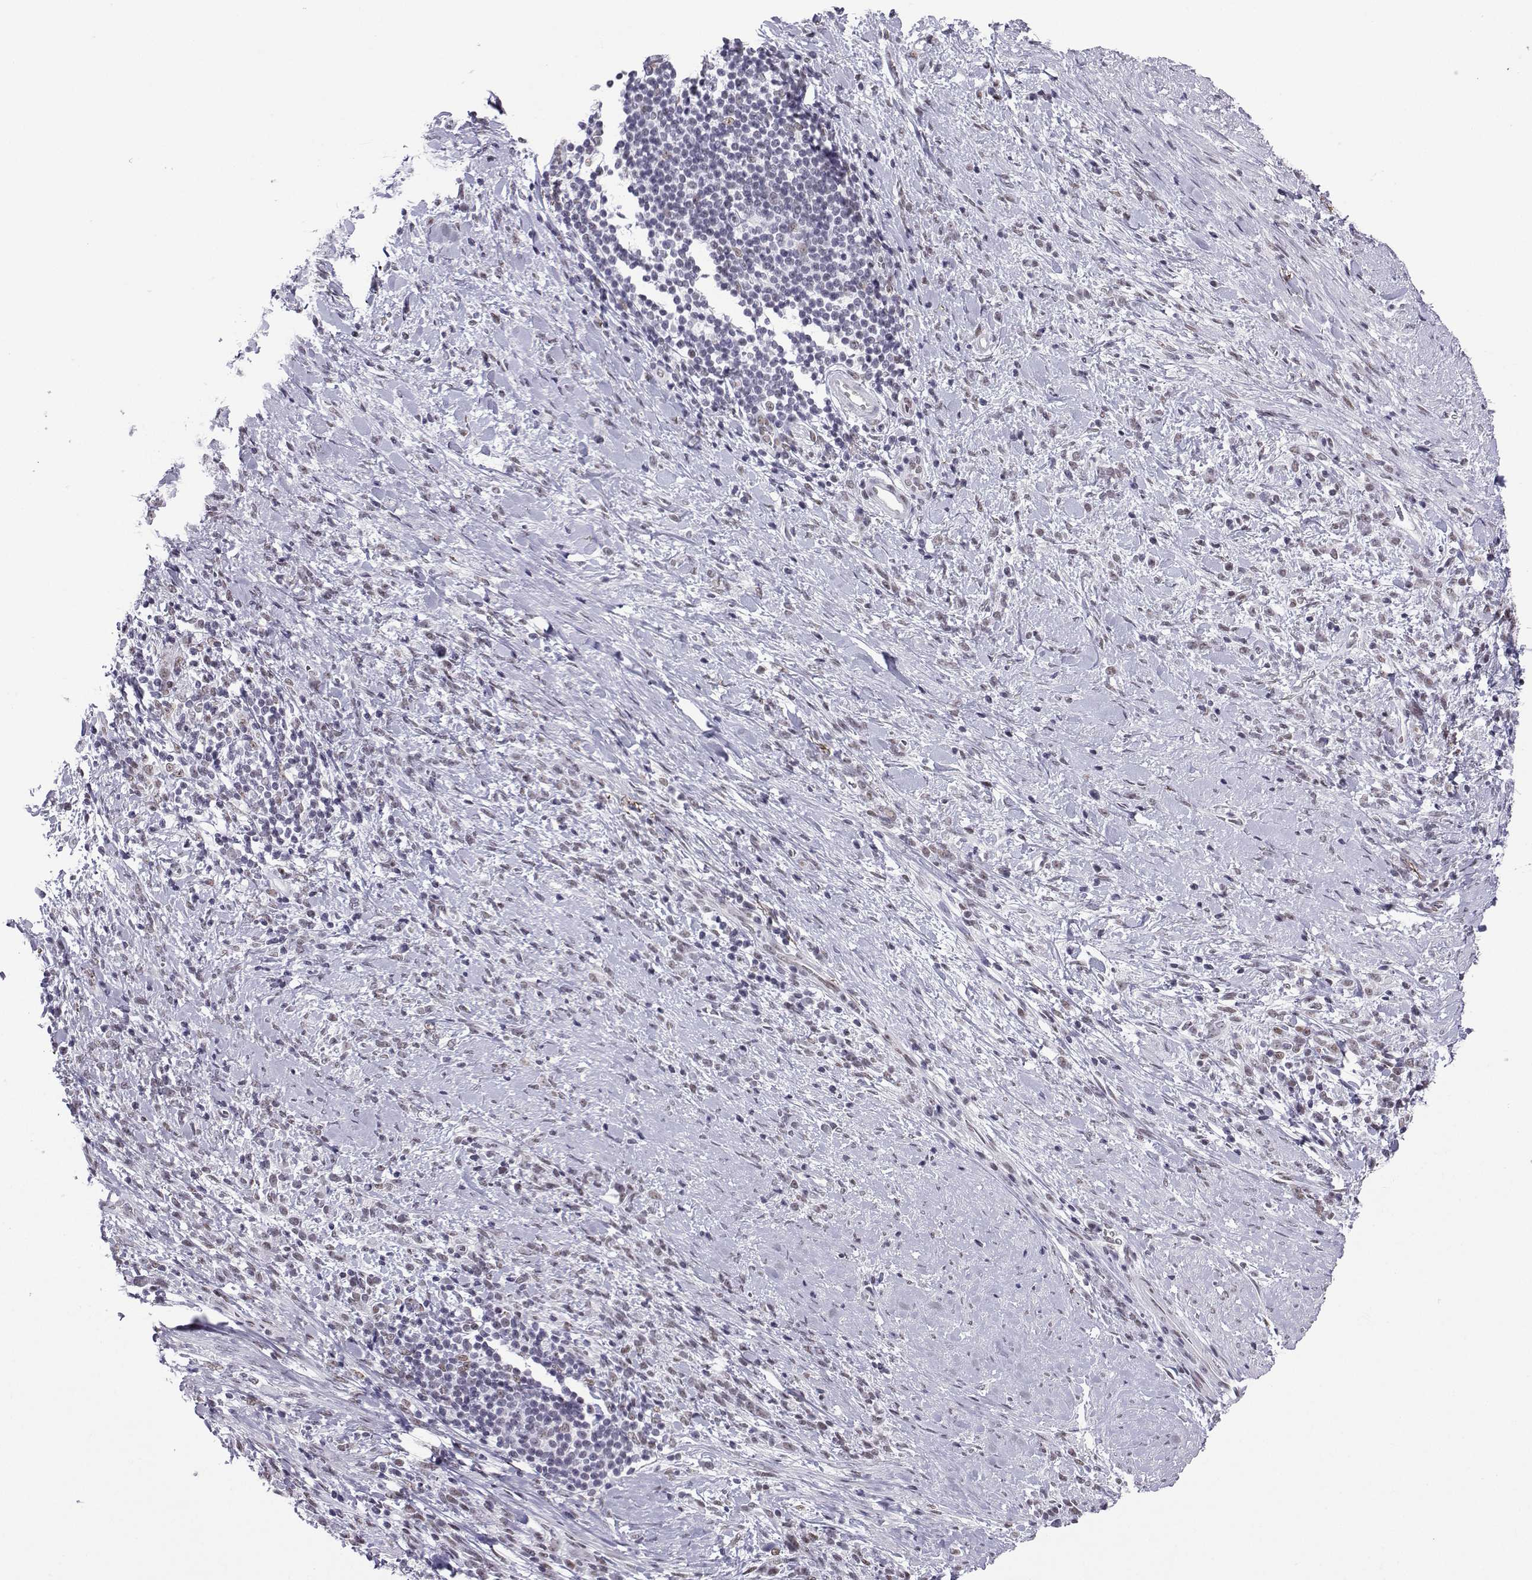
{"staining": {"intensity": "weak", "quantity": "<25%", "location": "nuclear"}, "tissue": "stomach cancer", "cell_type": "Tumor cells", "image_type": "cancer", "snomed": [{"axis": "morphology", "description": "Adenocarcinoma, NOS"}, {"axis": "topography", "description": "Stomach"}], "caption": "Tumor cells are negative for brown protein staining in stomach cancer. Brightfield microscopy of IHC stained with DAB (brown) and hematoxylin (blue), captured at high magnification.", "gene": "LORICRIN", "patient": {"sex": "female", "age": 57}}